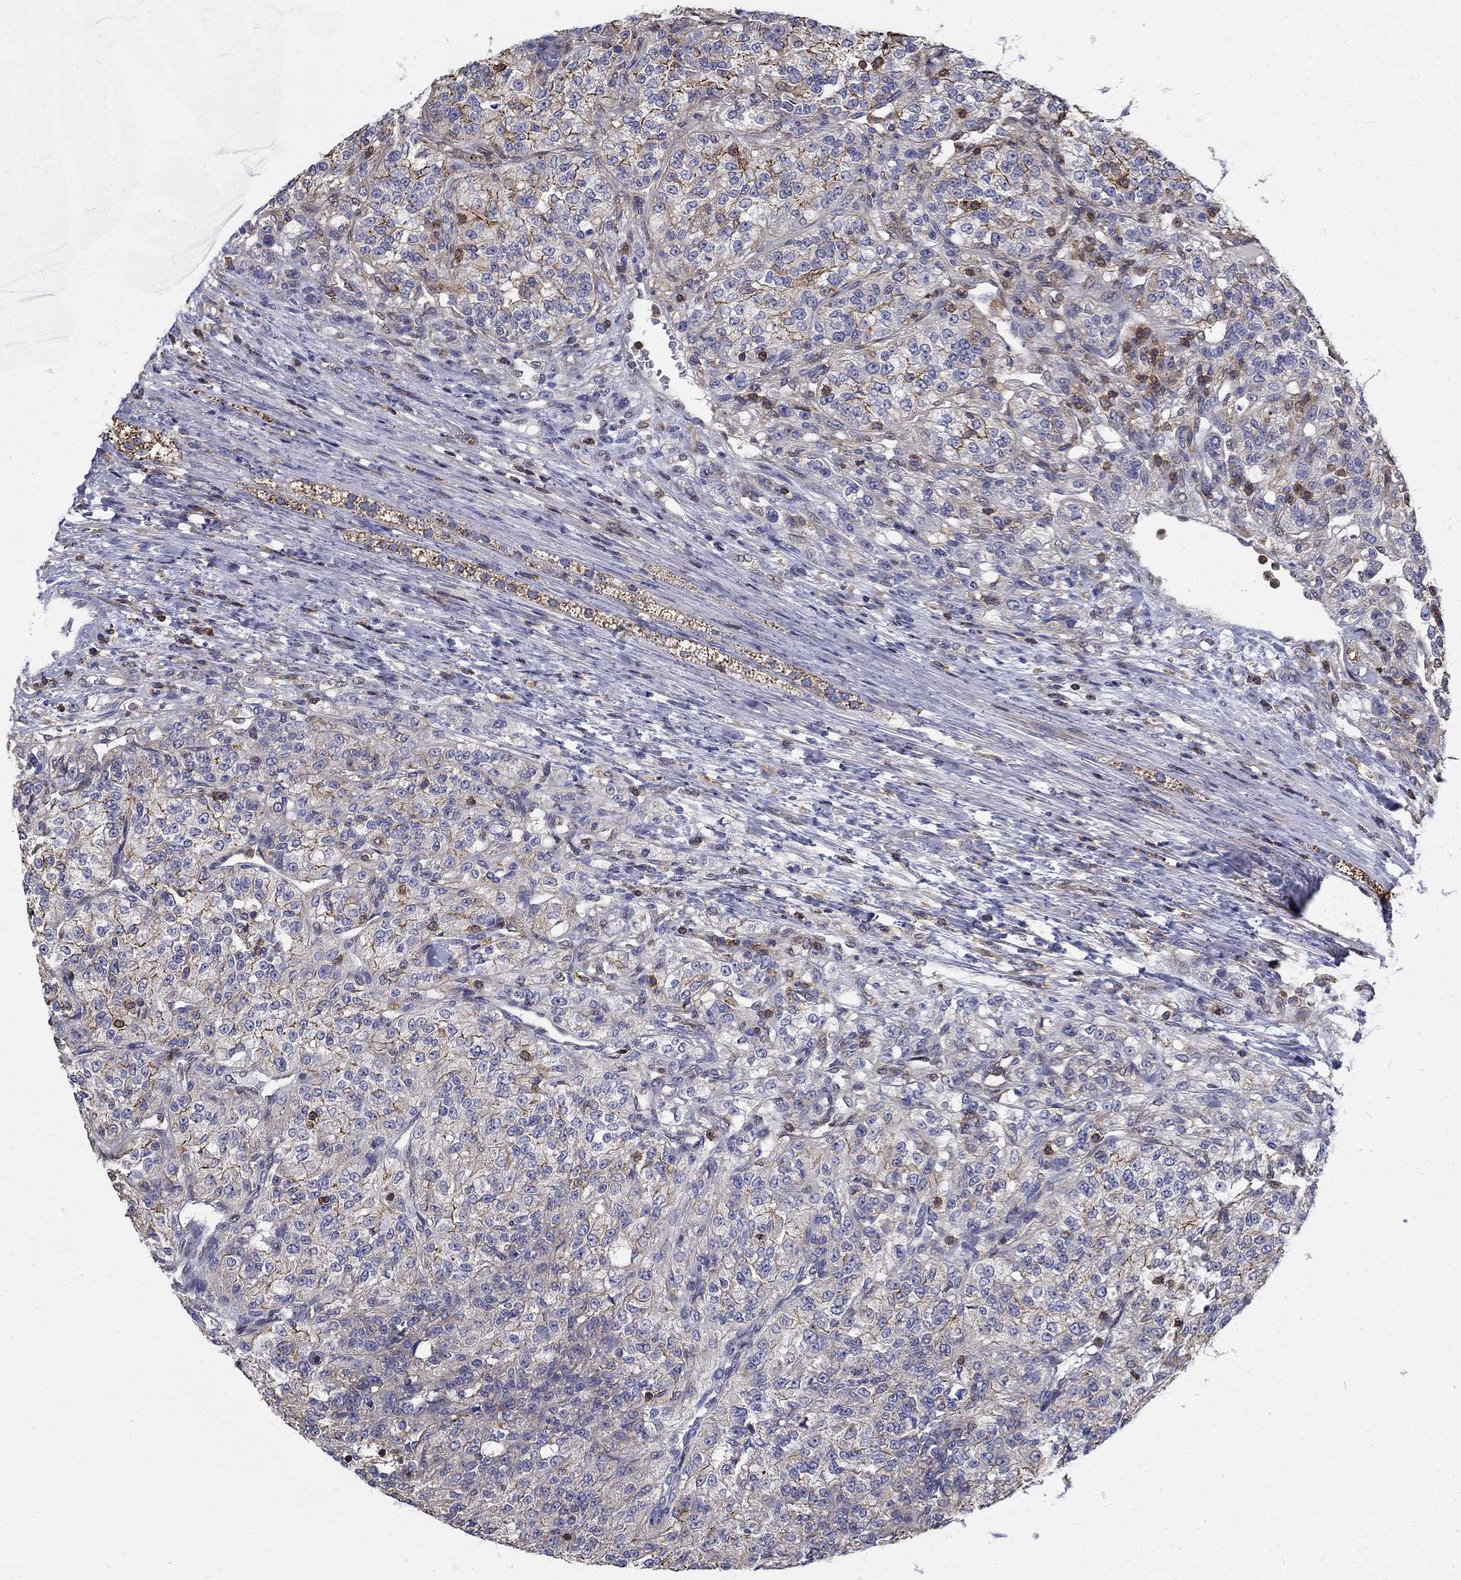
{"staining": {"intensity": "strong", "quantity": "<25%", "location": "cytoplasmic/membranous"}, "tissue": "renal cancer", "cell_type": "Tumor cells", "image_type": "cancer", "snomed": [{"axis": "morphology", "description": "Adenocarcinoma, NOS"}, {"axis": "topography", "description": "Kidney"}], "caption": "Immunohistochemistry (IHC) image of neoplastic tissue: human renal cancer (adenocarcinoma) stained using immunohistochemistry reveals medium levels of strong protein expression localized specifically in the cytoplasmic/membranous of tumor cells, appearing as a cytoplasmic/membranous brown color.", "gene": "AGAP2", "patient": {"sex": "female", "age": 63}}